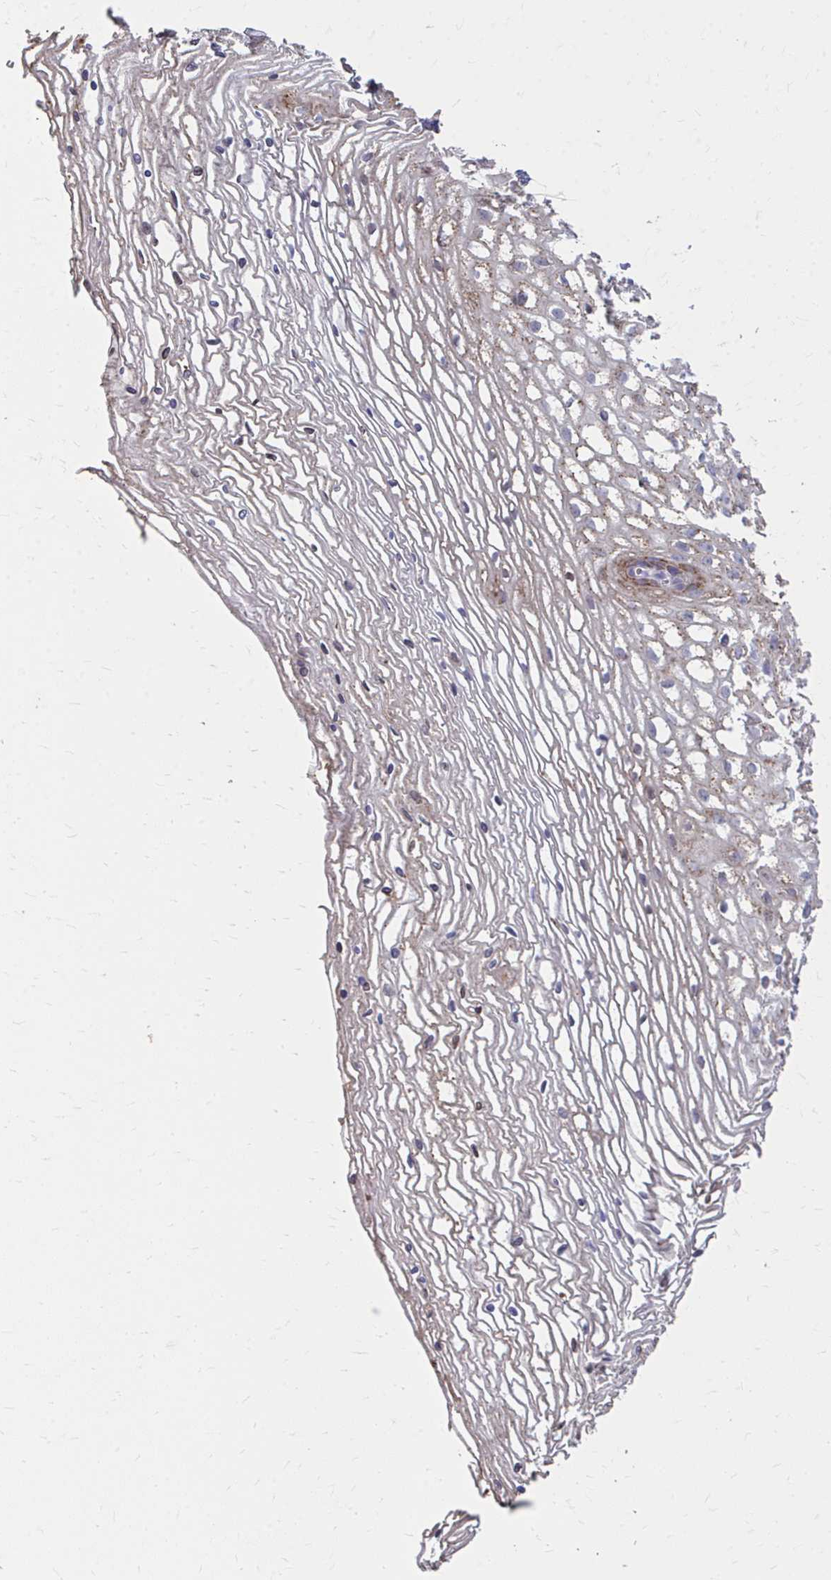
{"staining": {"intensity": "moderate", "quantity": ">75%", "location": "cytoplasmic/membranous"}, "tissue": "cervix", "cell_type": "Glandular cells", "image_type": "normal", "snomed": [{"axis": "morphology", "description": "Normal tissue, NOS"}, {"axis": "topography", "description": "Cervix"}], "caption": "A histopathology image of human cervix stained for a protein exhibits moderate cytoplasmic/membranous brown staining in glandular cells.", "gene": "MRPL19", "patient": {"sex": "female", "age": 36}}